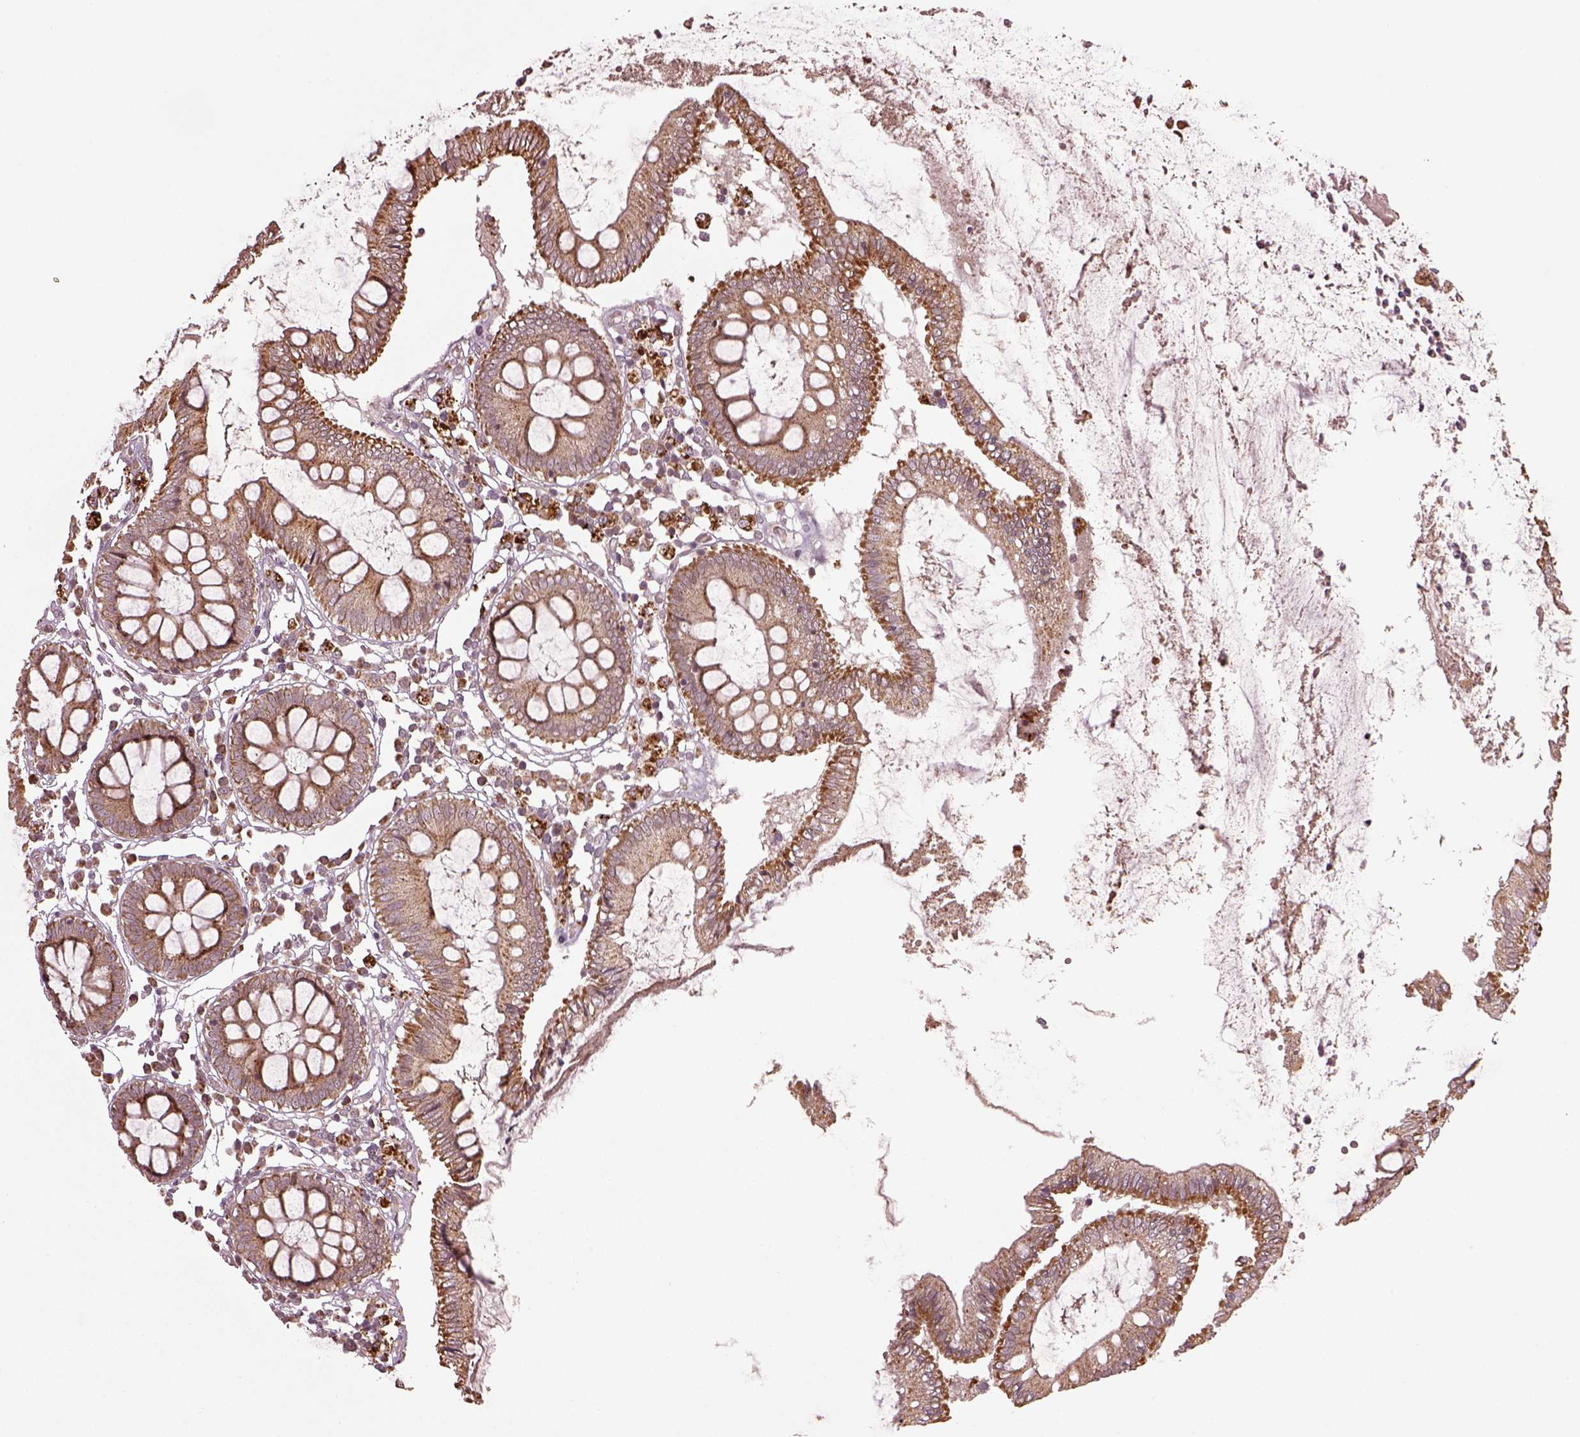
{"staining": {"intensity": "weak", "quantity": ">75%", "location": "cytoplasmic/membranous"}, "tissue": "colon", "cell_type": "Endothelial cells", "image_type": "normal", "snomed": [{"axis": "morphology", "description": "Normal tissue, NOS"}, {"axis": "morphology", "description": "Adenocarcinoma, NOS"}, {"axis": "topography", "description": "Colon"}], "caption": "Weak cytoplasmic/membranous staining for a protein is seen in approximately >75% of endothelial cells of unremarkable colon using immunohistochemistry (IHC).", "gene": "SEL1L3", "patient": {"sex": "male", "age": 83}}